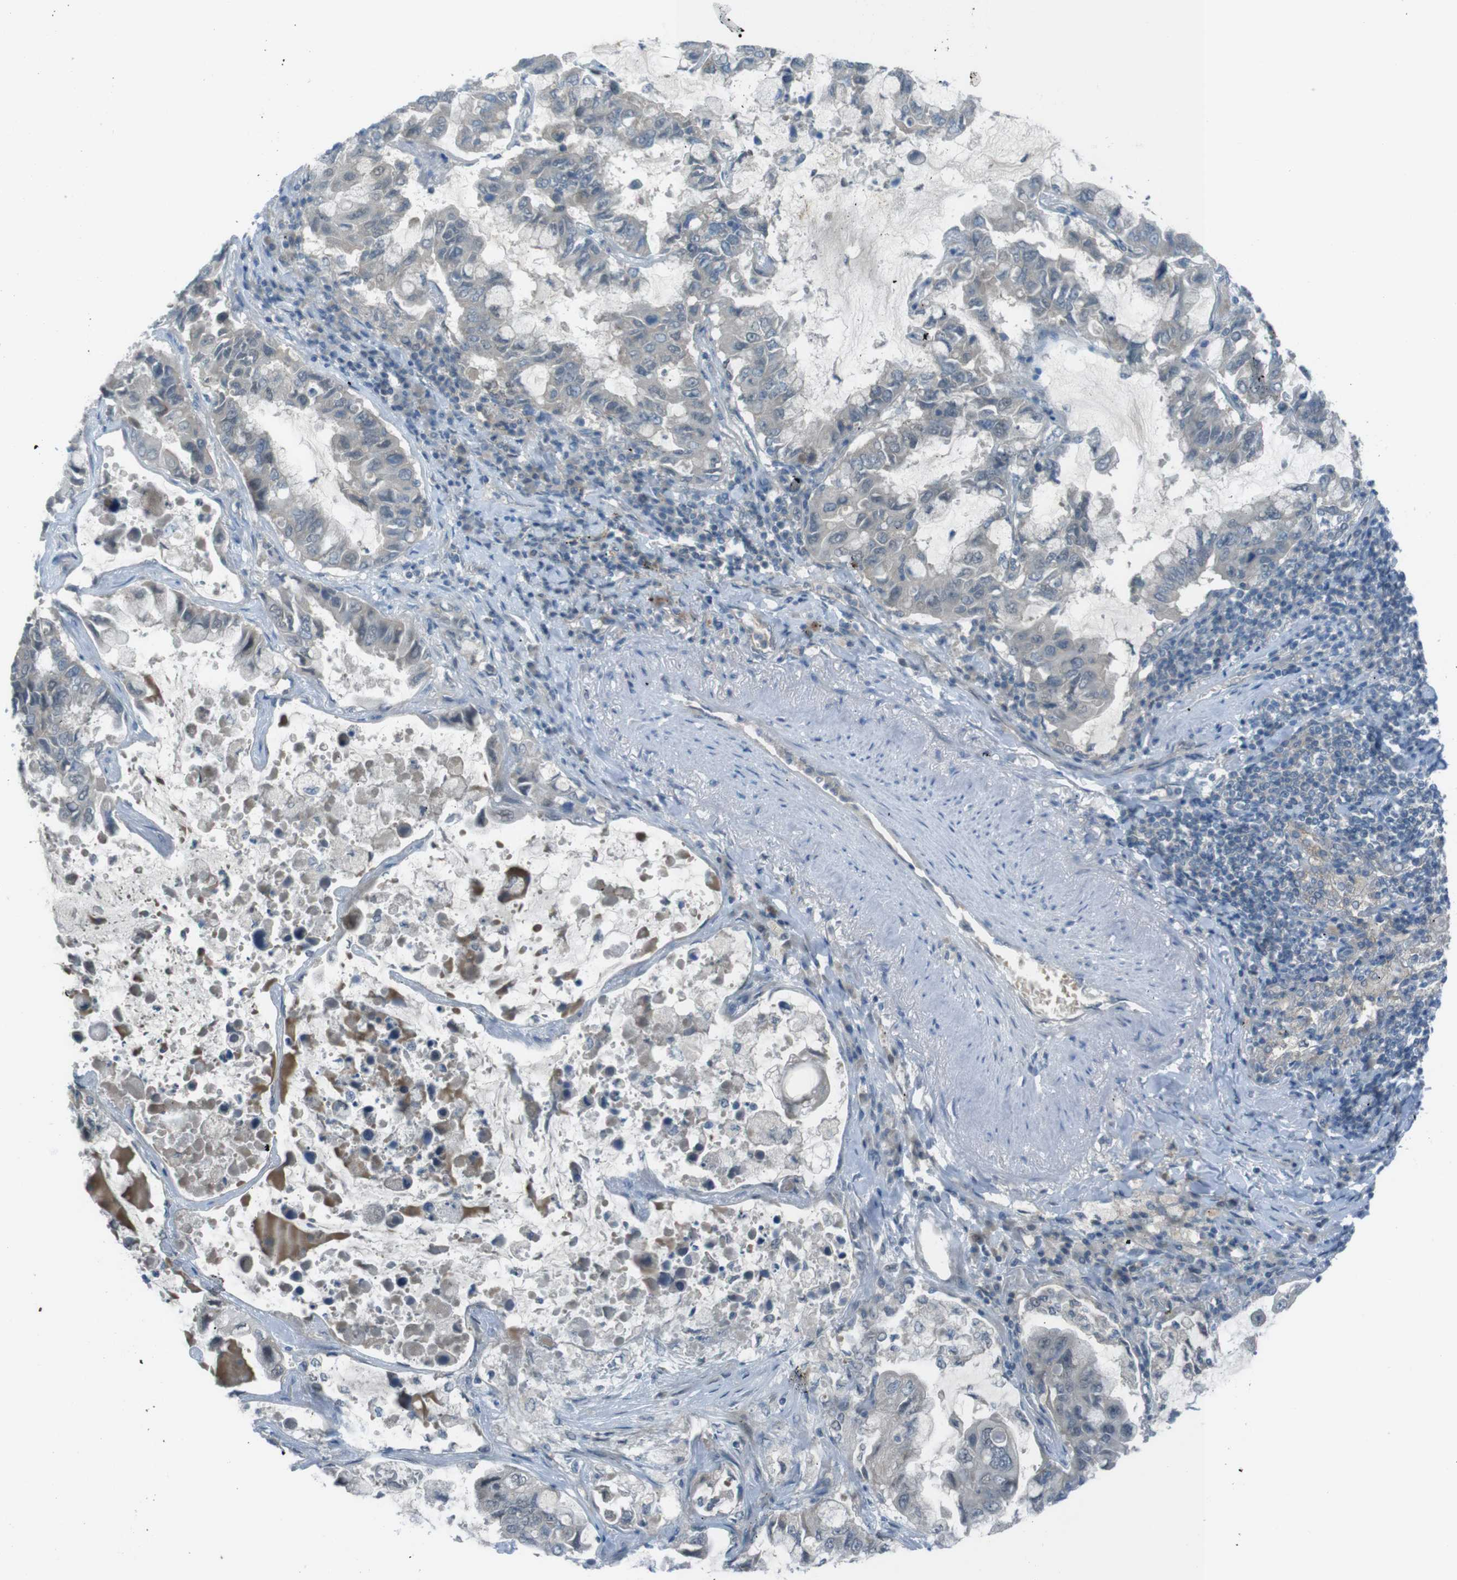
{"staining": {"intensity": "moderate", "quantity": "<25%", "location": "cytoplasmic/membranous"}, "tissue": "lung cancer", "cell_type": "Tumor cells", "image_type": "cancer", "snomed": [{"axis": "morphology", "description": "Adenocarcinoma, NOS"}, {"axis": "topography", "description": "Lung"}], "caption": "Lung cancer (adenocarcinoma) stained with a brown dye demonstrates moderate cytoplasmic/membranous positive staining in approximately <25% of tumor cells.", "gene": "ZDHHC20", "patient": {"sex": "male", "age": 64}}